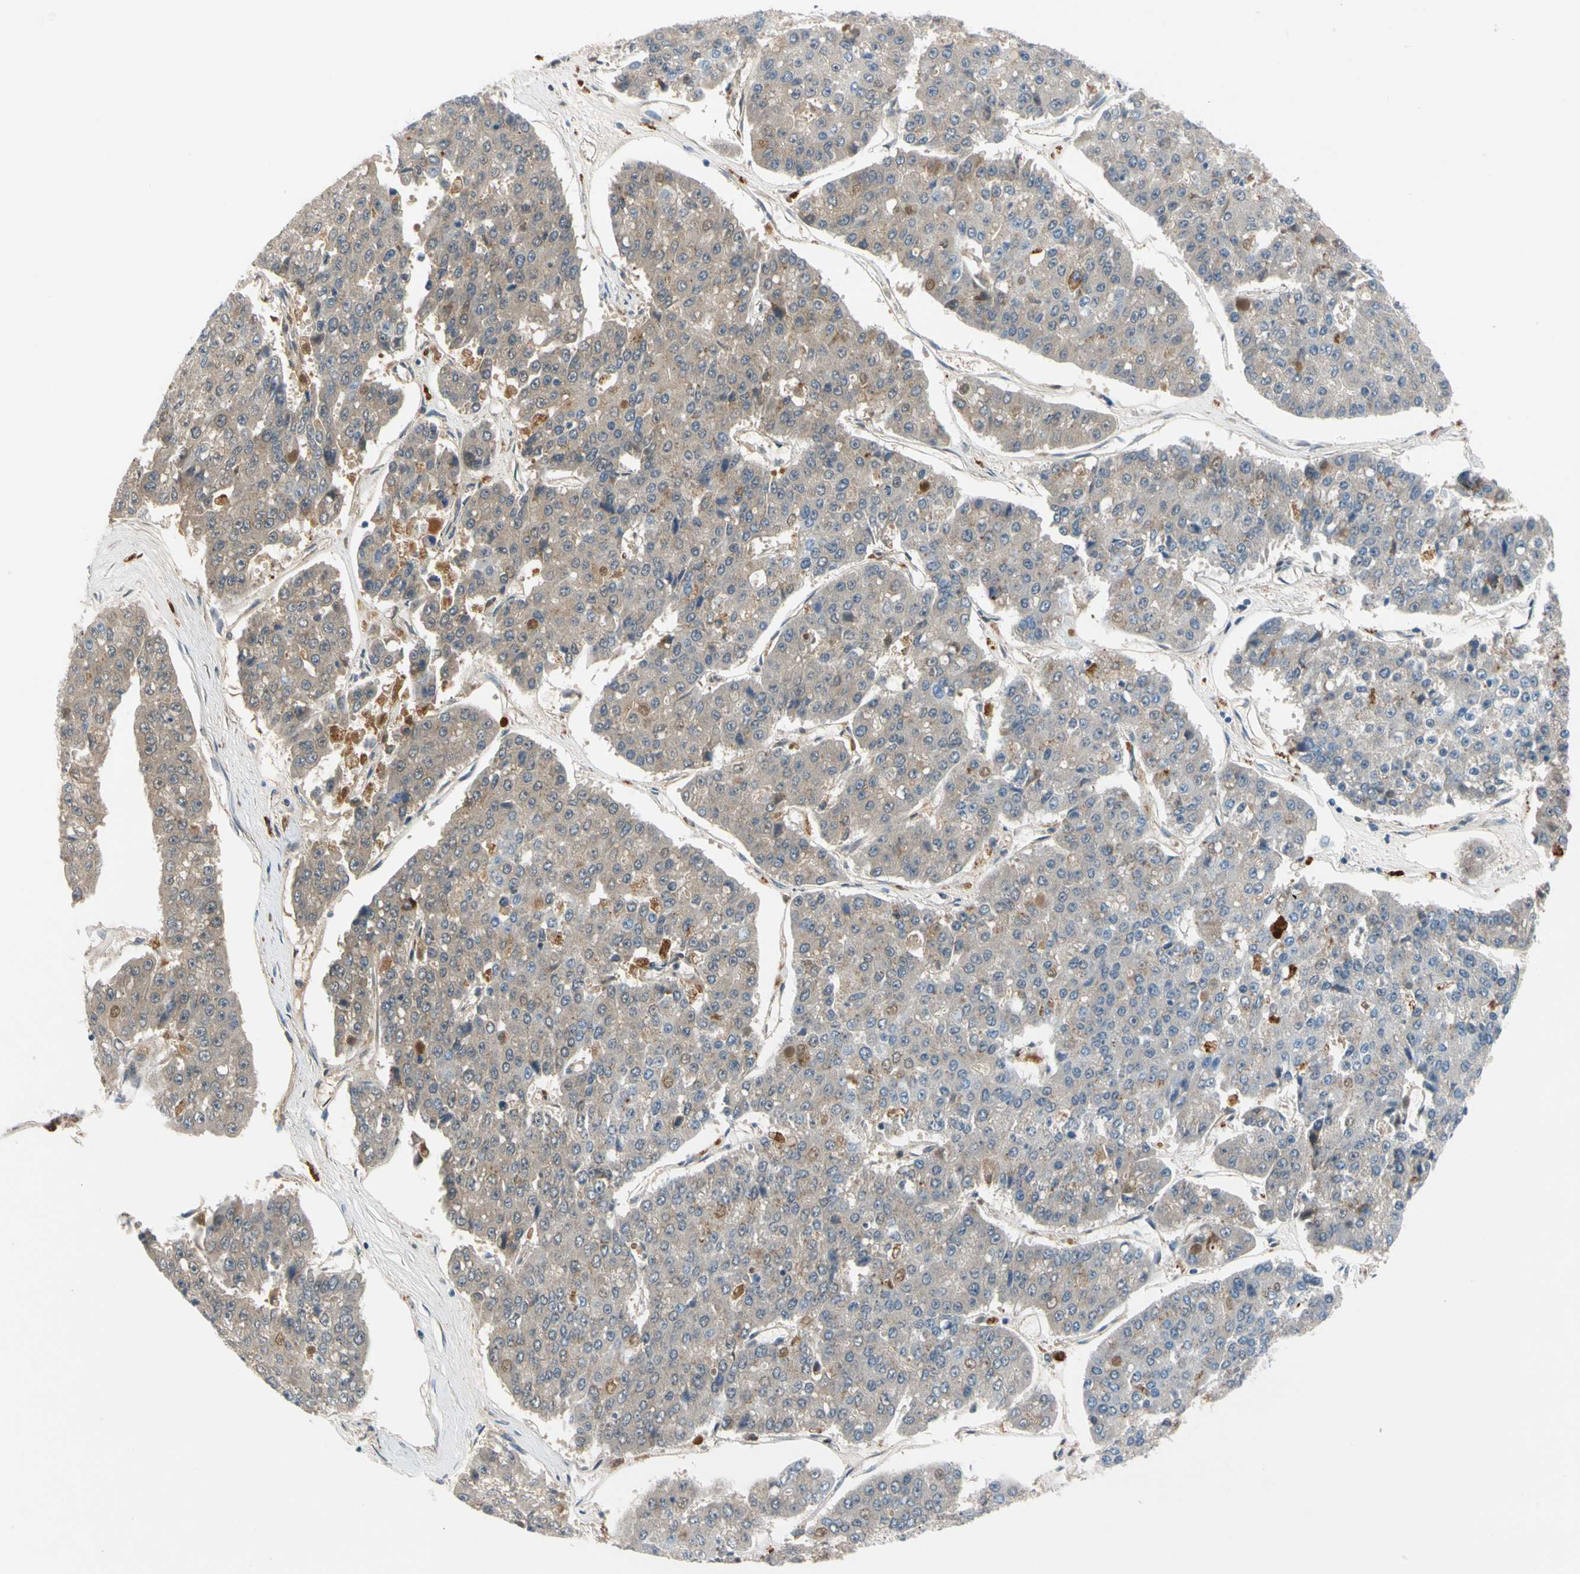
{"staining": {"intensity": "negative", "quantity": "none", "location": "none"}, "tissue": "pancreatic cancer", "cell_type": "Tumor cells", "image_type": "cancer", "snomed": [{"axis": "morphology", "description": "Adenocarcinoma, NOS"}, {"axis": "topography", "description": "Pancreas"}], "caption": "Pancreatic cancer stained for a protein using immunohistochemistry shows no staining tumor cells.", "gene": "ENTREP3", "patient": {"sex": "male", "age": 50}}